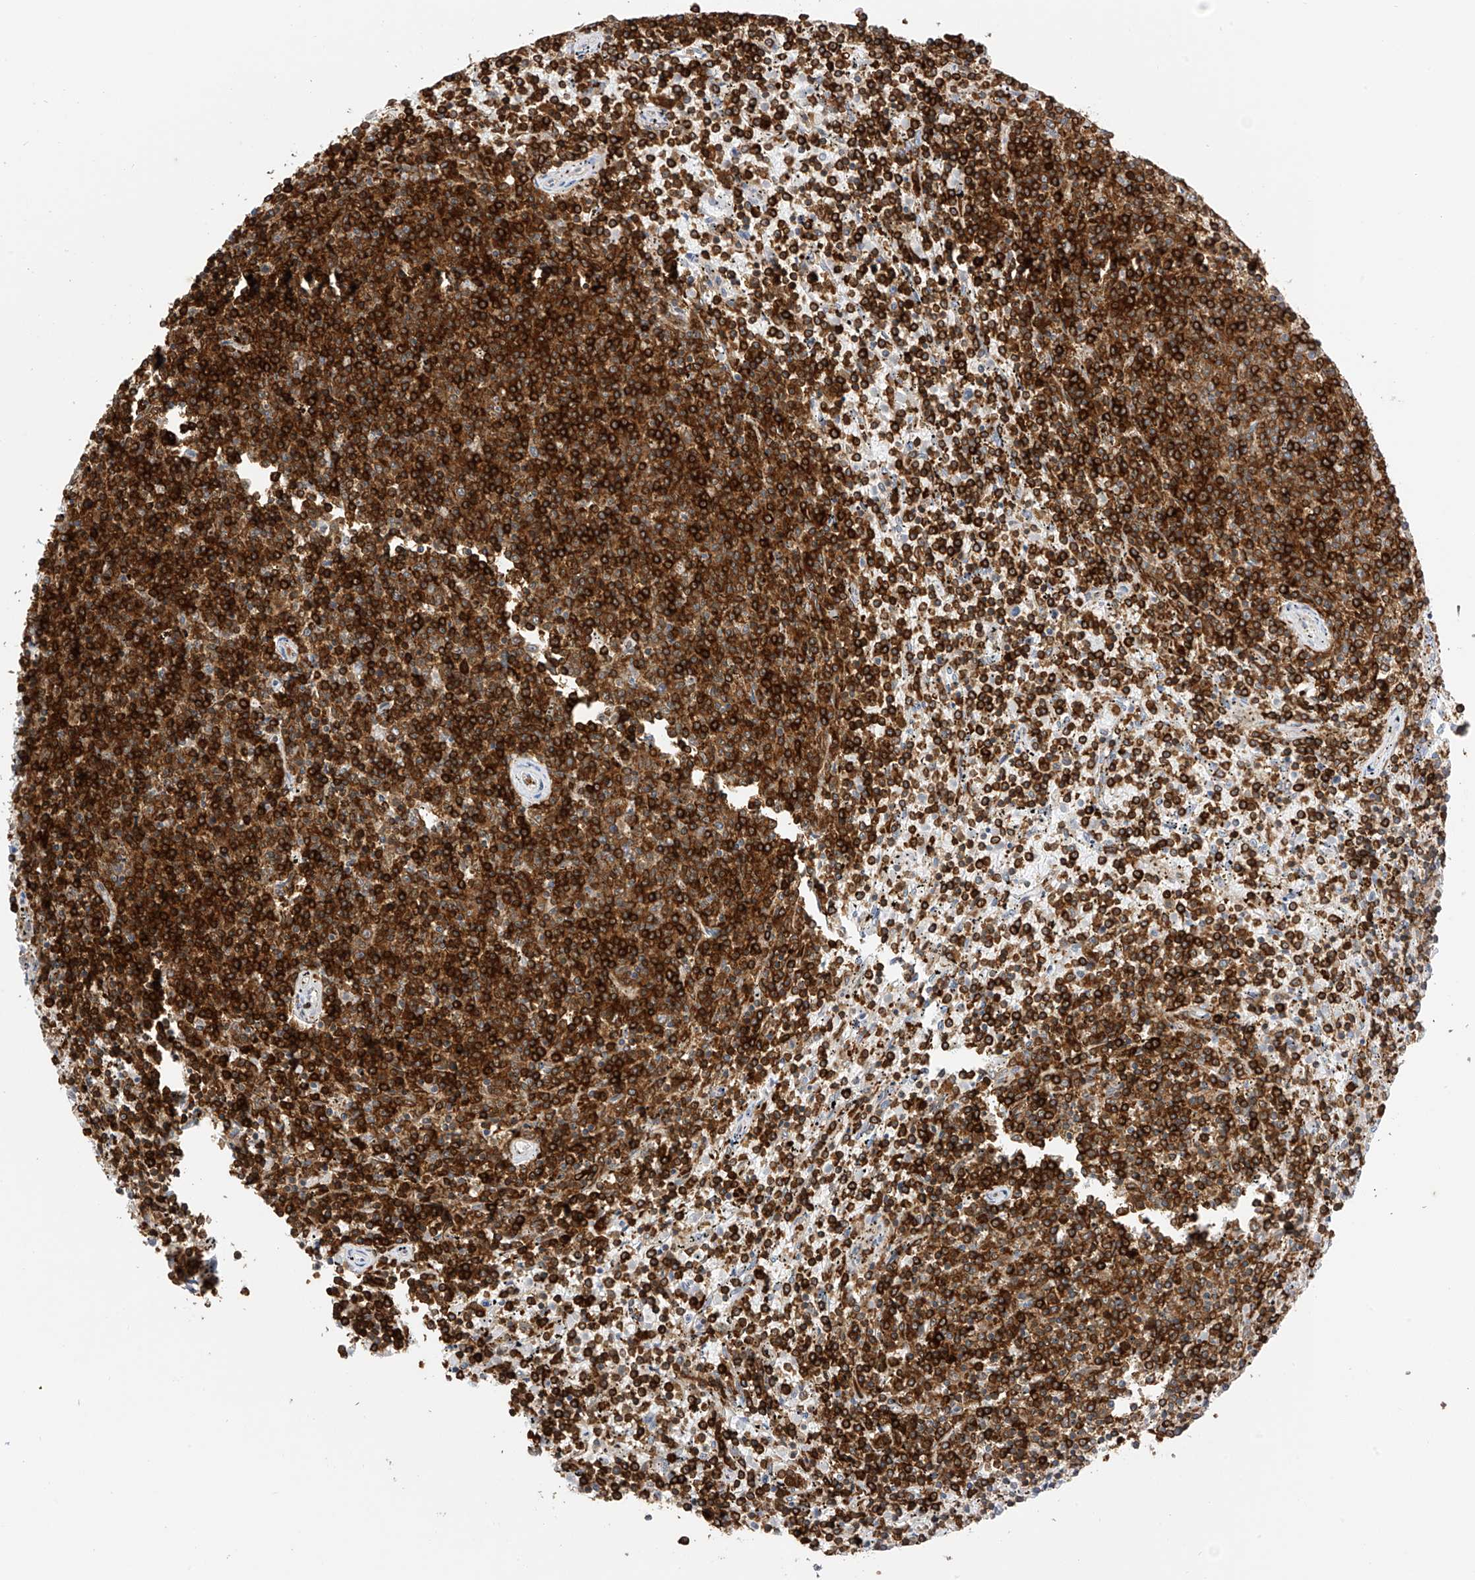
{"staining": {"intensity": "strong", "quantity": ">75%", "location": "cytoplasmic/membranous"}, "tissue": "lymphoma", "cell_type": "Tumor cells", "image_type": "cancer", "snomed": [{"axis": "morphology", "description": "Malignant lymphoma, non-Hodgkin's type, Low grade"}, {"axis": "topography", "description": "Spleen"}], "caption": "The histopathology image demonstrates immunohistochemical staining of low-grade malignant lymphoma, non-Hodgkin's type. There is strong cytoplasmic/membranous expression is identified in approximately >75% of tumor cells. (DAB IHC, brown staining for protein, blue staining for nuclei).", "gene": "ARHGAP25", "patient": {"sex": "female", "age": 50}}